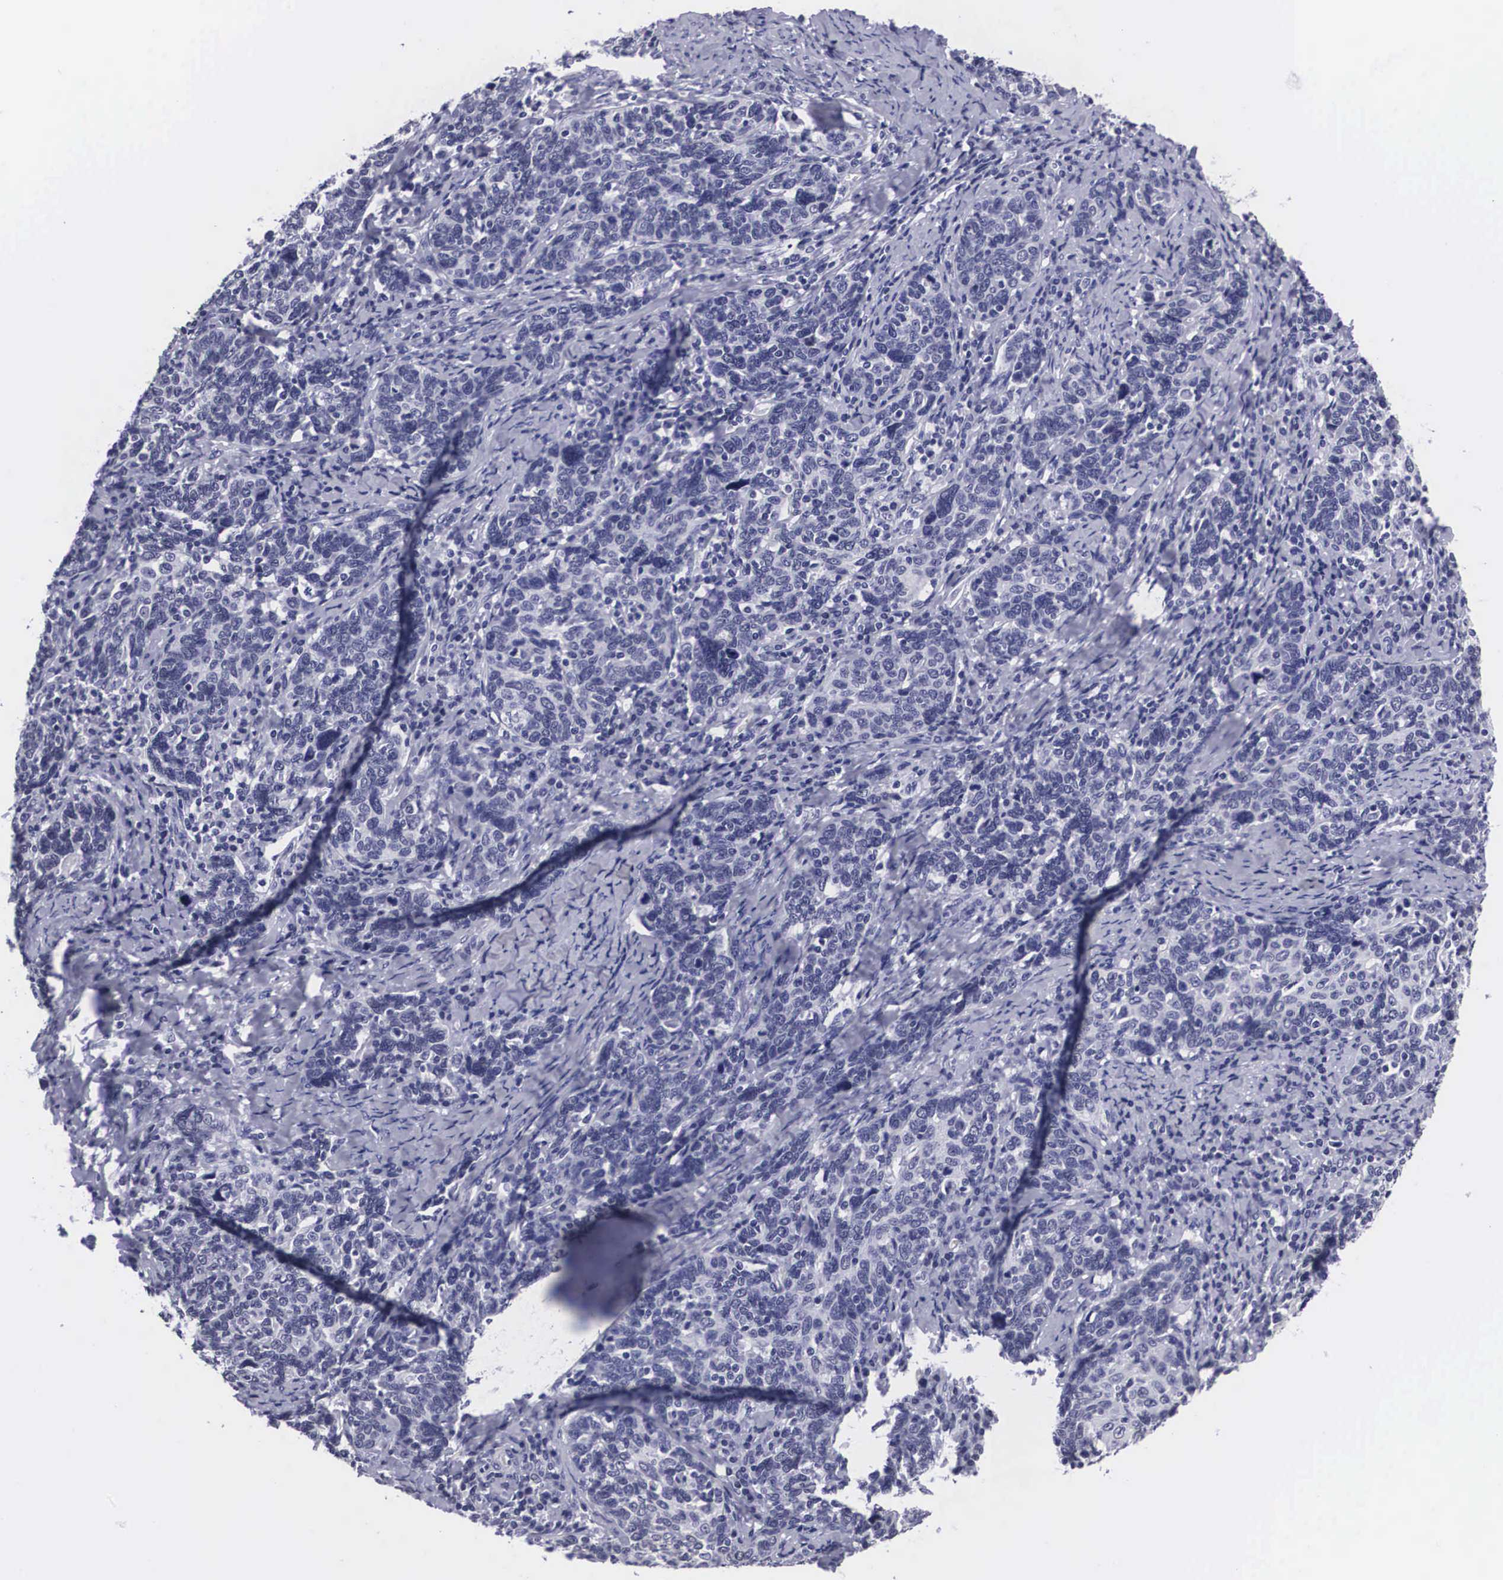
{"staining": {"intensity": "negative", "quantity": "none", "location": "none"}, "tissue": "cervical cancer", "cell_type": "Tumor cells", "image_type": "cancer", "snomed": [{"axis": "morphology", "description": "Squamous cell carcinoma, NOS"}, {"axis": "topography", "description": "Cervix"}], "caption": "Tumor cells are negative for protein expression in human cervical cancer (squamous cell carcinoma). Nuclei are stained in blue.", "gene": "C22orf31", "patient": {"sex": "female", "age": 41}}